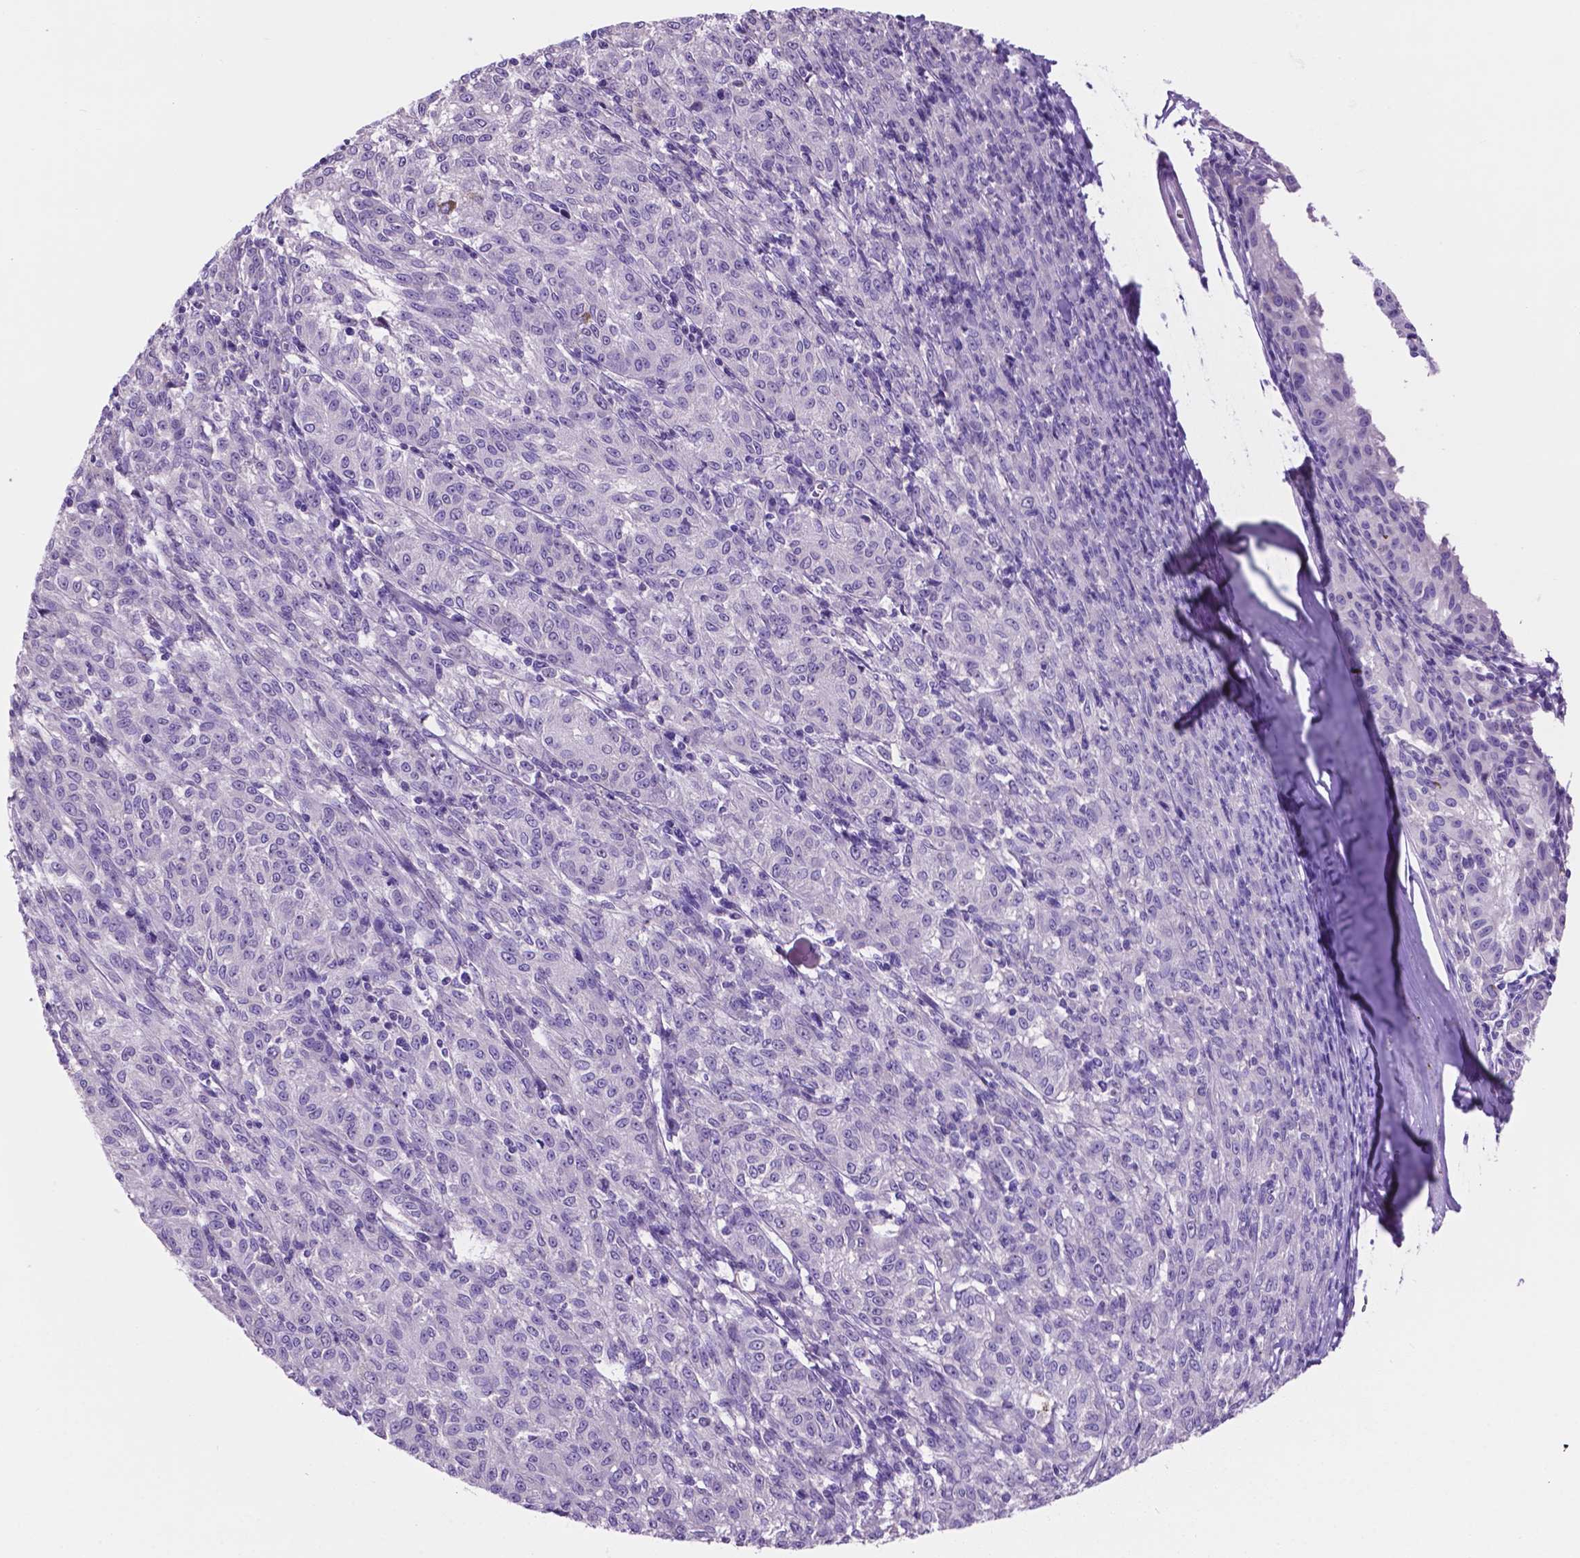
{"staining": {"intensity": "negative", "quantity": "none", "location": "none"}, "tissue": "melanoma", "cell_type": "Tumor cells", "image_type": "cancer", "snomed": [{"axis": "morphology", "description": "Malignant melanoma, NOS"}, {"axis": "topography", "description": "Skin"}], "caption": "DAB (3,3'-diaminobenzidine) immunohistochemical staining of melanoma shows no significant staining in tumor cells.", "gene": "SPDYA", "patient": {"sex": "female", "age": 72}}